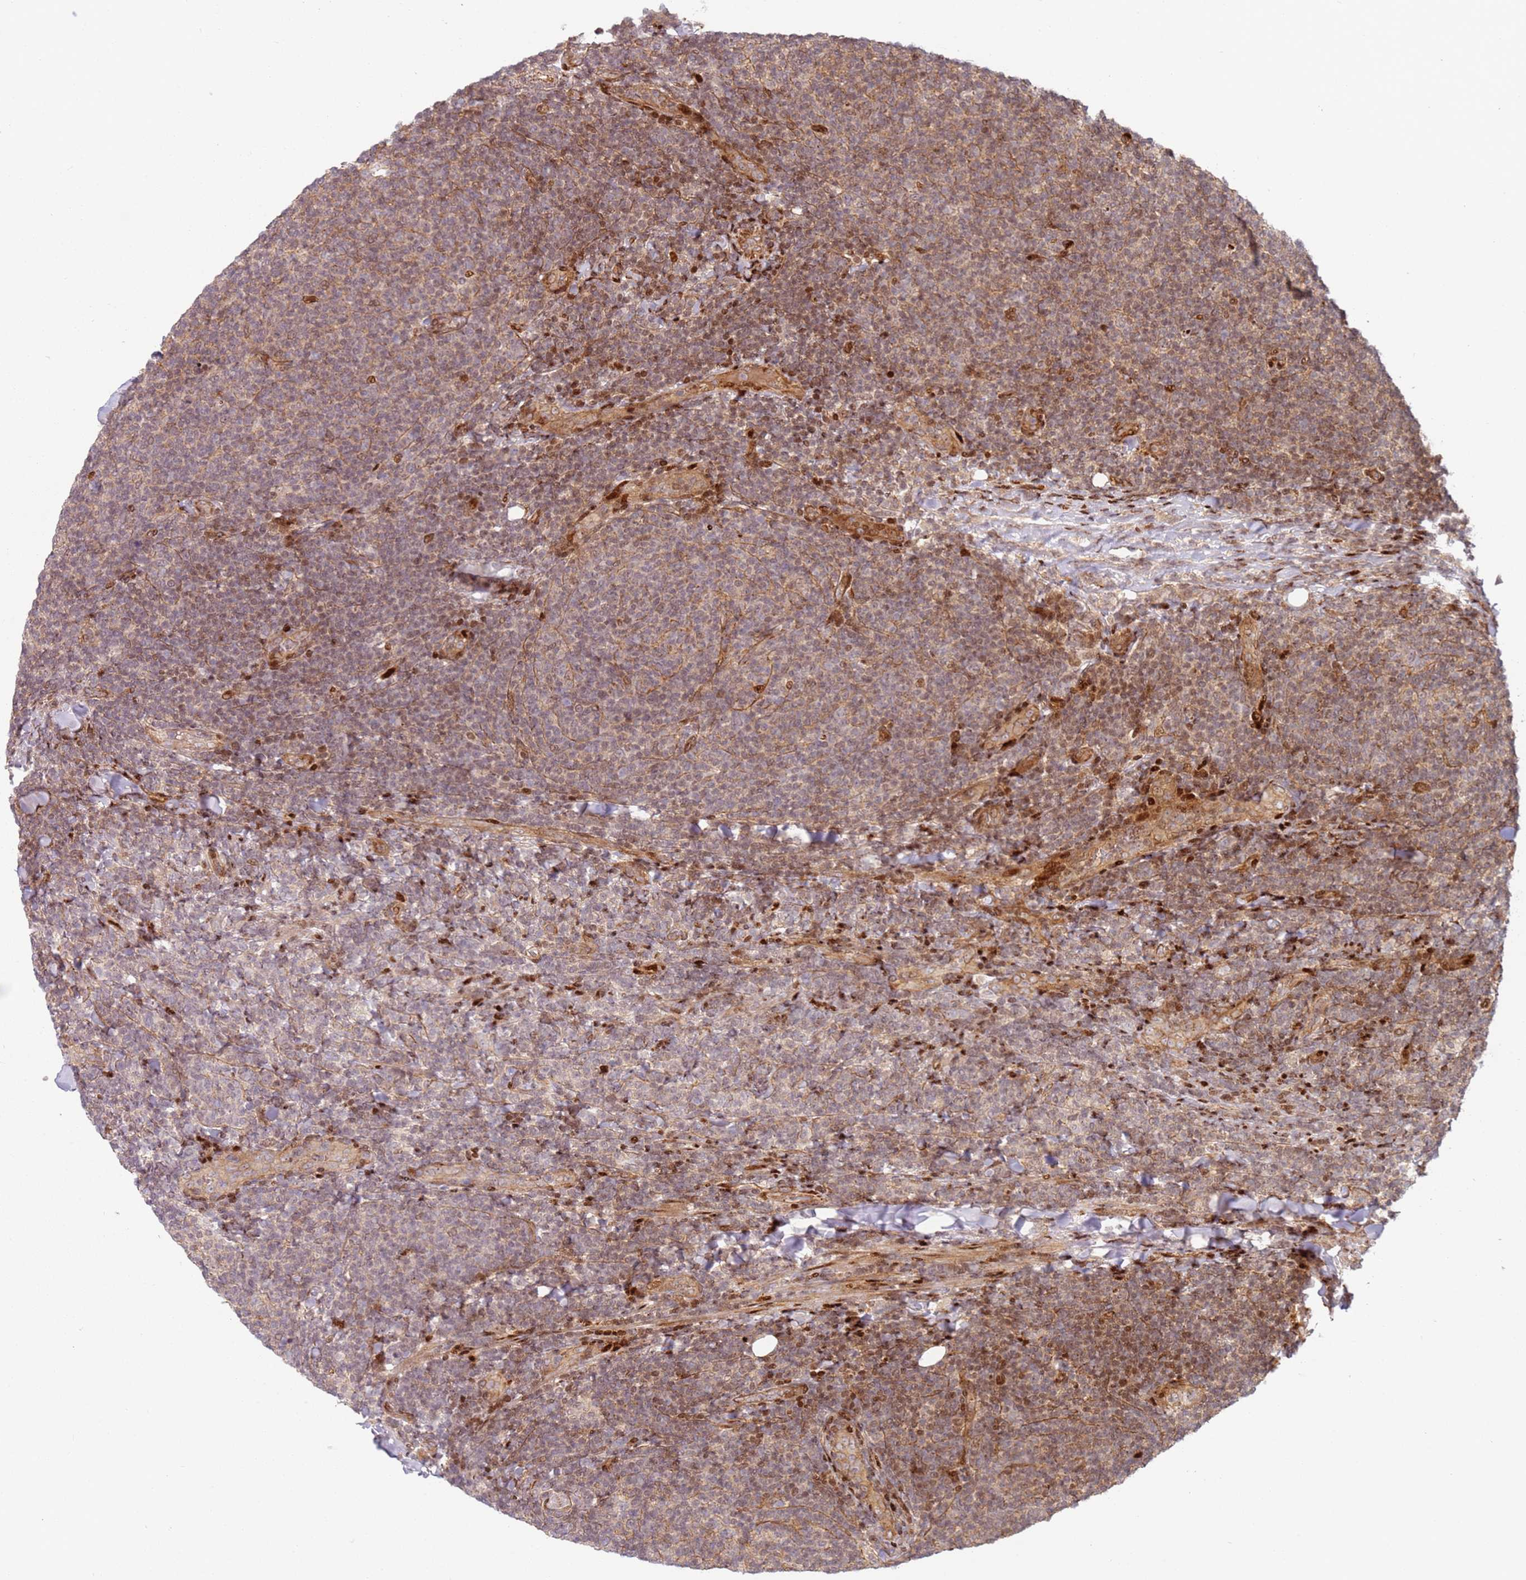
{"staining": {"intensity": "moderate", "quantity": "25%-75%", "location": "cytoplasmic/membranous"}, "tissue": "lymphoma", "cell_type": "Tumor cells", "image_type": "cancer", "snomed": [{"axis": "morphology", "description": "Malignant lymphoma, non-Hodgkin's type, Low grade"}, {"axis": "topography", "description": "Lymph node"}], "caption": "IHC photomicrograph of low-grade malignant lymphoma, non-Hodgkin's type stained for a protein (brown), which exhibits medium levels of moderate cytoplasmic/membranous staining in approximately 25%-75% of tumor cells.", "gene": "TMEM233", "patient": {"sex": "male", "age": 66}}